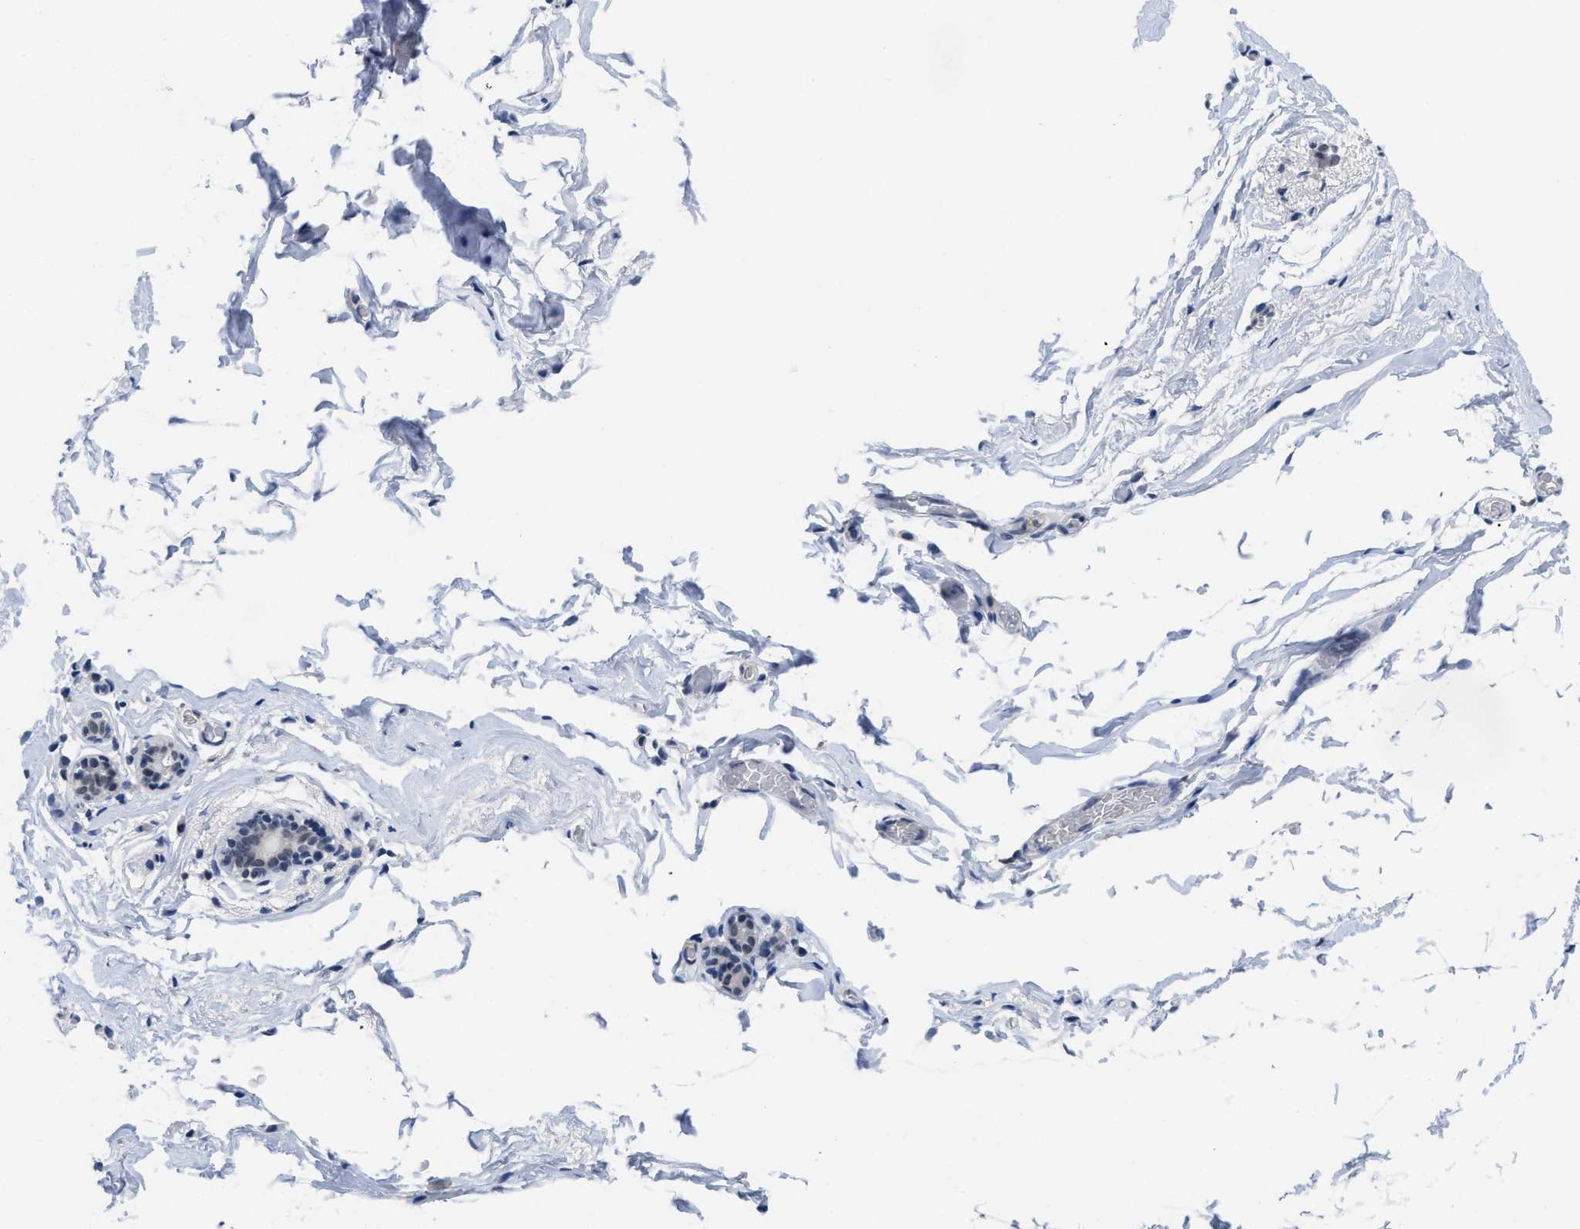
{"staining": {"intensity": "negative", "quantity": "none", "location": "none"}, "tissue": "breast", "cell_type": "Adipocytes", "image_type": "normal", "snomed": [{"axis": "morphology", "description": "Normal tissue, NOS"}, {"axis": "topography", "description": "Breast"}], "caption": "Immunohistochemical staining of benign human breast shows no significant expression in adipocytes. (Brightfield microscopy of DAB (3,3'-diaminobenzidine) IHC at high magnification).", "gene": "GGNBP2", "patient": {"sex": "female", "age": 62}}